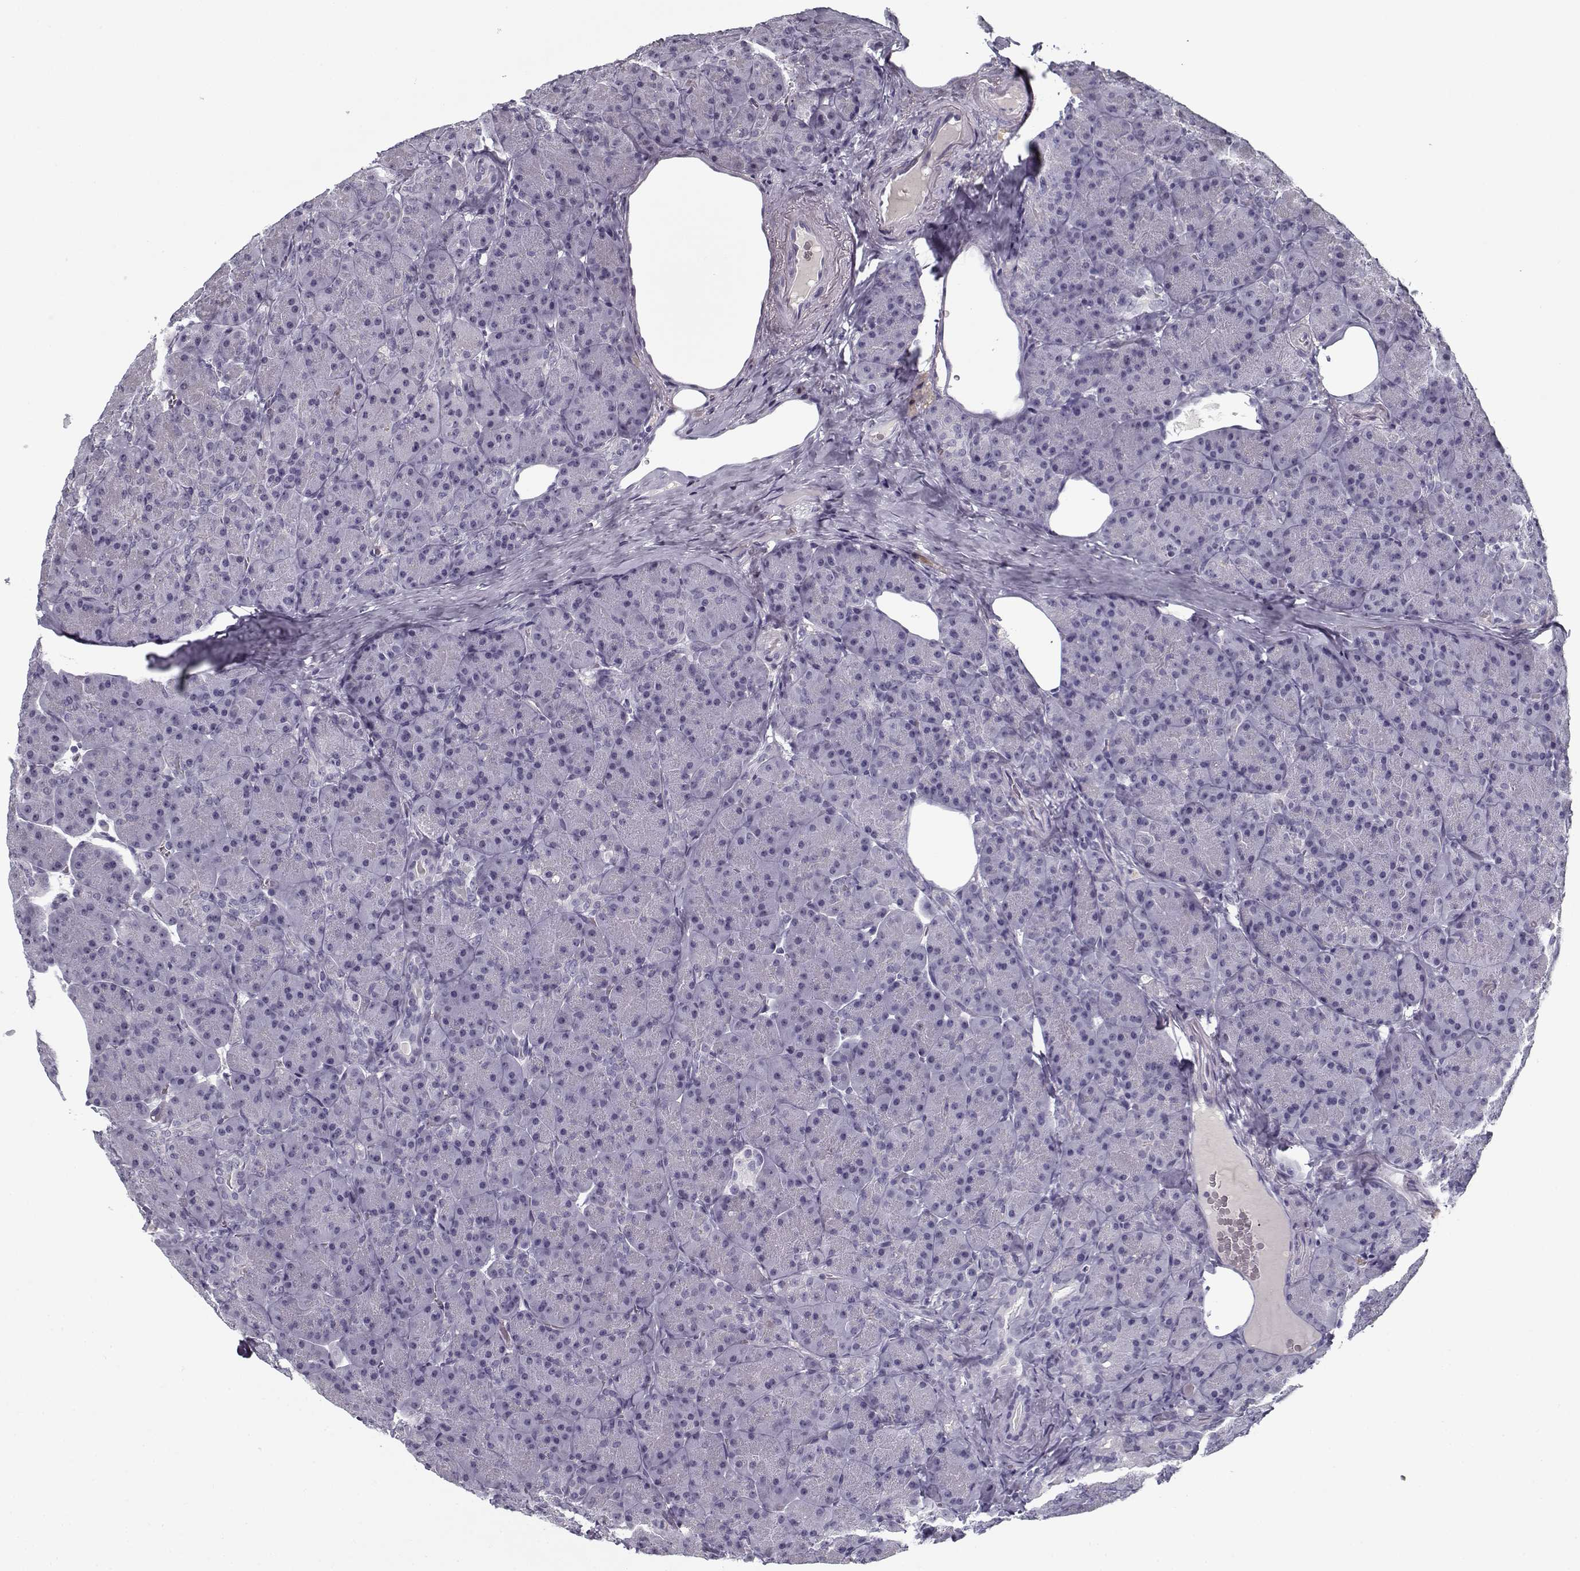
{"staining": {"intensity": "negative", "quantity": "none", "location": "none"}, "tissue": "pancreas", "cell_type": "Exocrine glandular cells", "image_type": "normal", "snomed": [{"axis": "morphology", "description": "Normal tissue, NOS"}, {"axis": "topography", "description": "Pancreas"}], "caption": "Pancreas stained for a protein using immunohistochemistry demonstrates no staining exocrine glandular cells.", "gene": "SPACA9", "patient": {"sex": "male", "age": 57}}